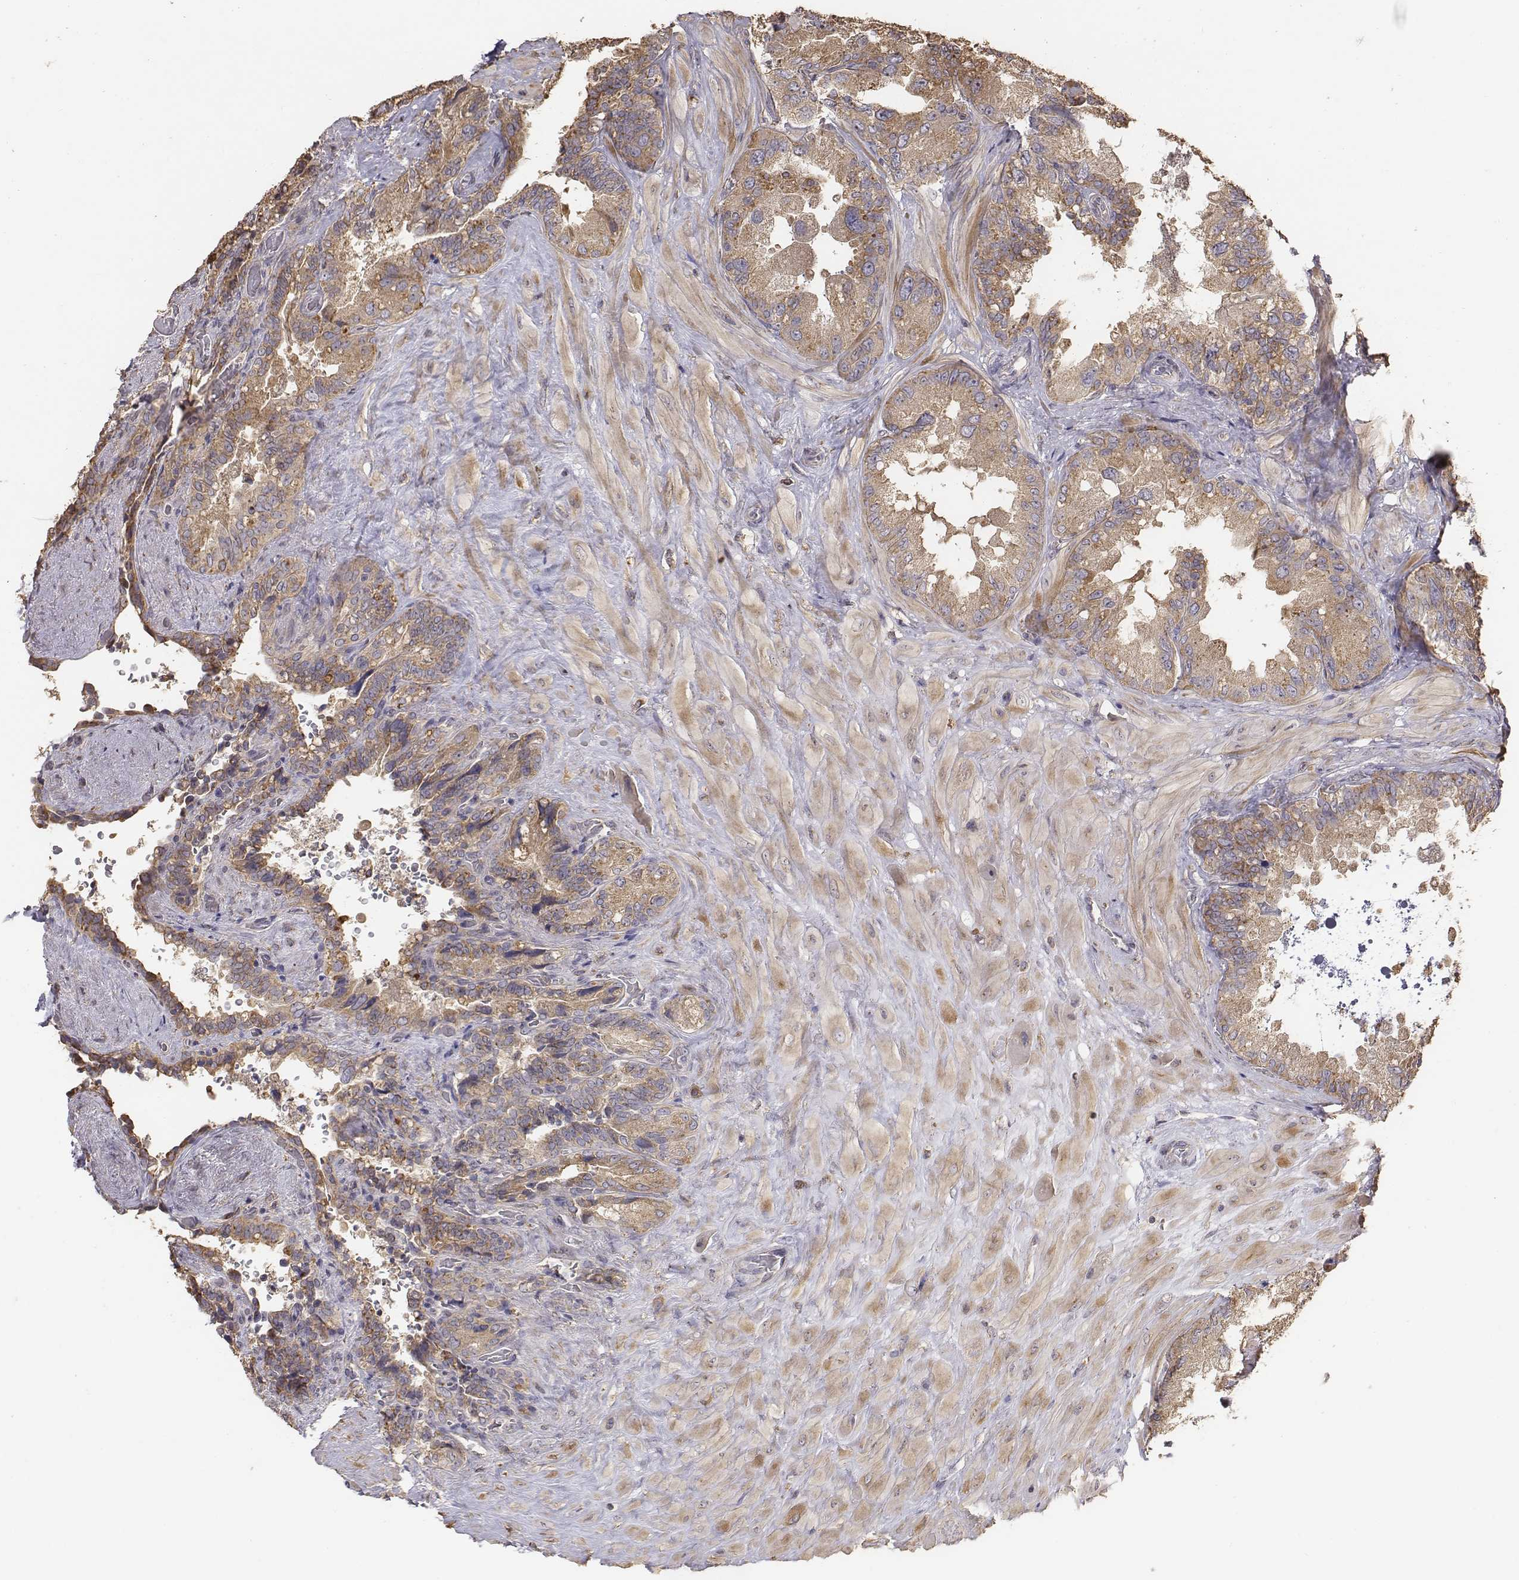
{"staining": {"intensity": "moderate", "quantity": ">75%", "location": "cytoplasmic/membranous"}, "tissue": "seminal vesicle", "cell_type": "Glandular cells", "image_type": "normal", "snomed": [{"axis": "morphology", "description": "Normal tissue, NOS"}, {"axis": "topography", "description": "Seminal veicle"}], "caption": "Protein expression analysis of unremarkable human seminal vesicle reveals moderate cytoplasmic/membranous staining in approximately >75% of glandular cells.", "gene": "AP1B1", "patient": {"sex": "male", "age": 69}}